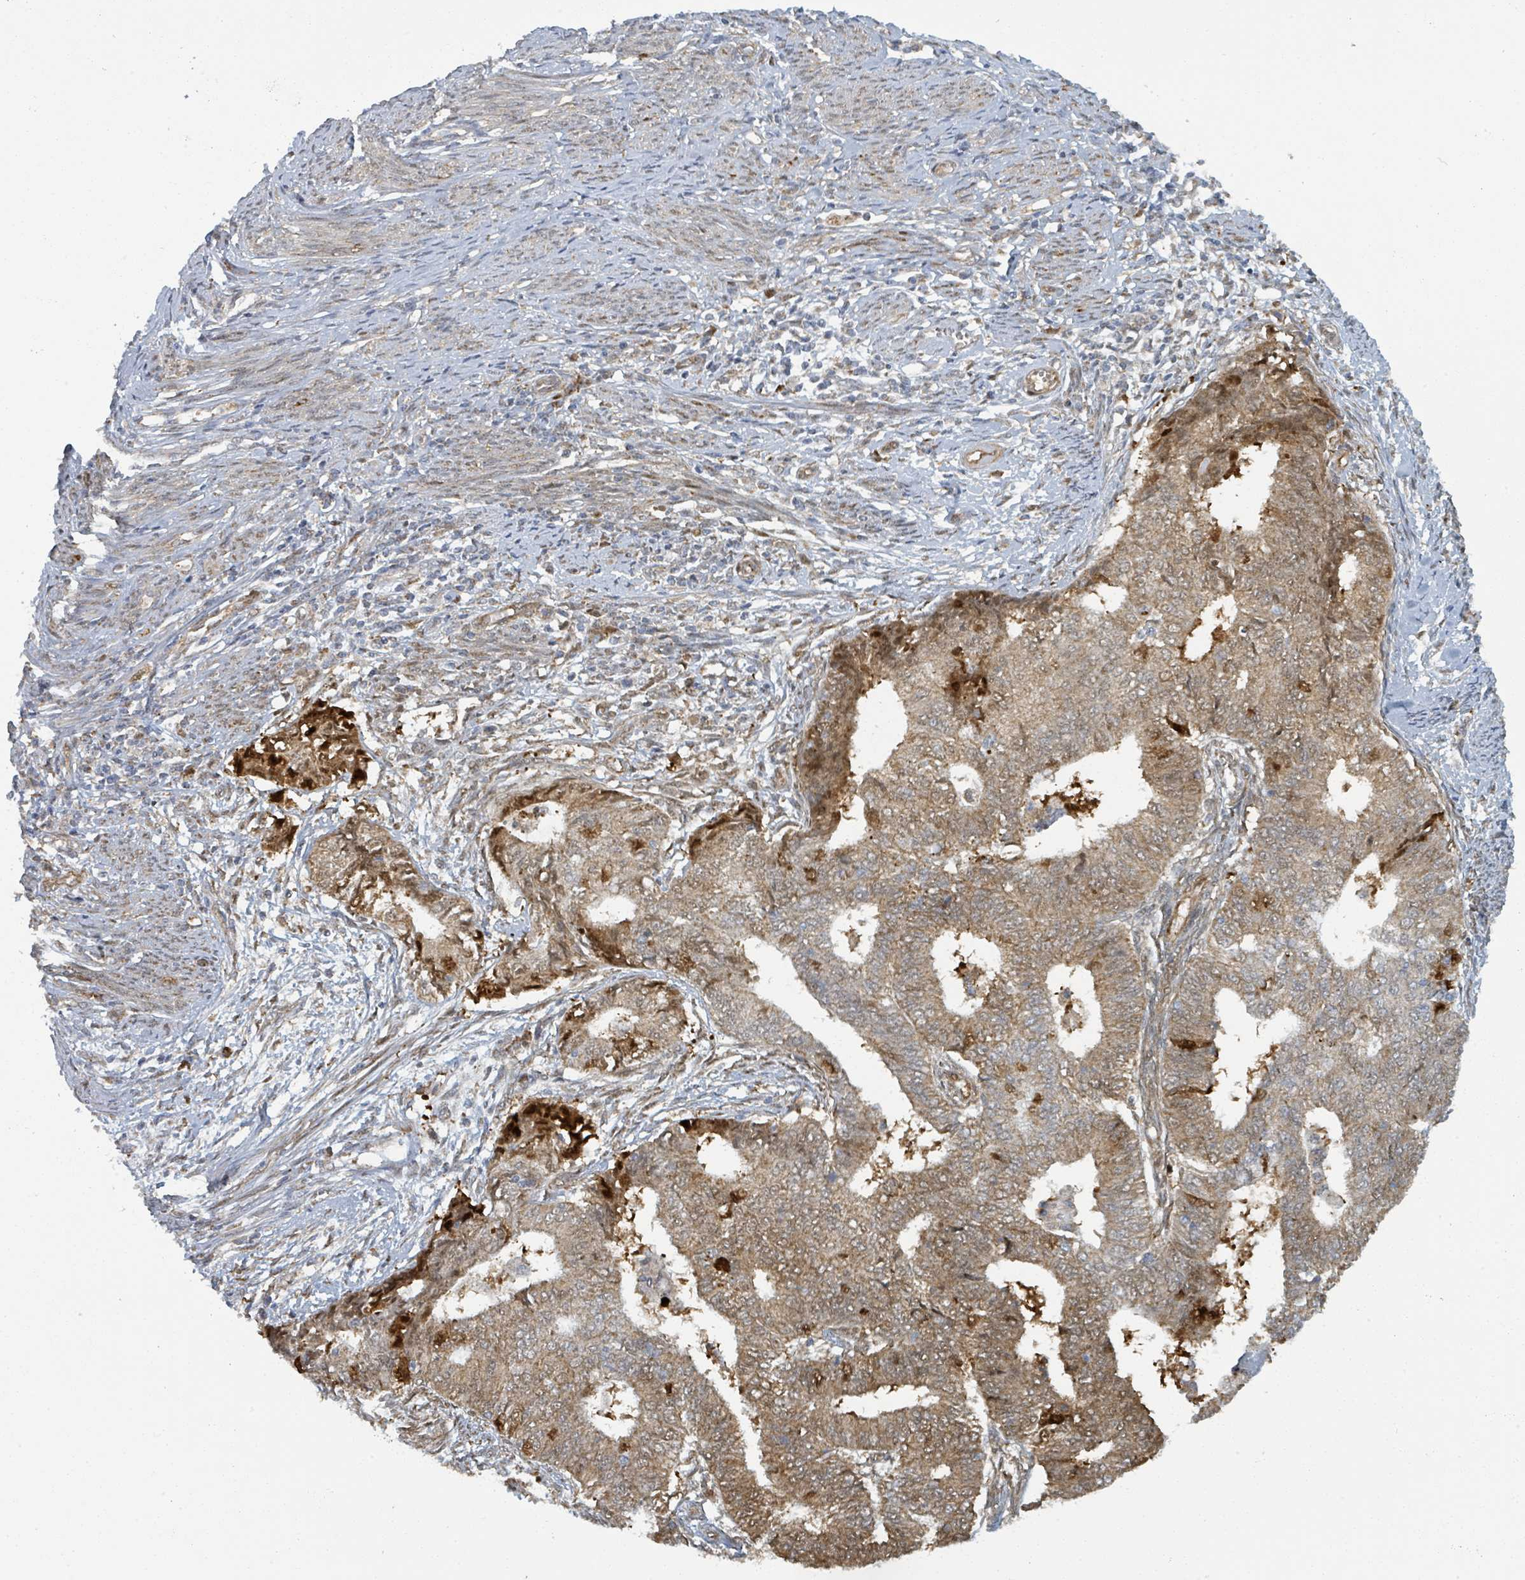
{"staining": {"intensity": "moderate", "quantity": ">75%", "location": "cytoplasmic/membranous,nuclear"}, "tissue": "endometrial cancer", "cell_type": "Tumor cells", "image_type": "cancer", "snomed": [{"axis": "morphology", "description": "Adenocarcinoma, NOS"}, {"axis": "topography", "description": "Endometrium"}], "caption": "A medium amount of moderate cytoplasmic/membranous and nuclear expression is identified in about >75% of tumor cells in endometrial adenocarcinoma tissue.", "gene": "PSMB7", "patient": {"sex": "female", "age": 62}}